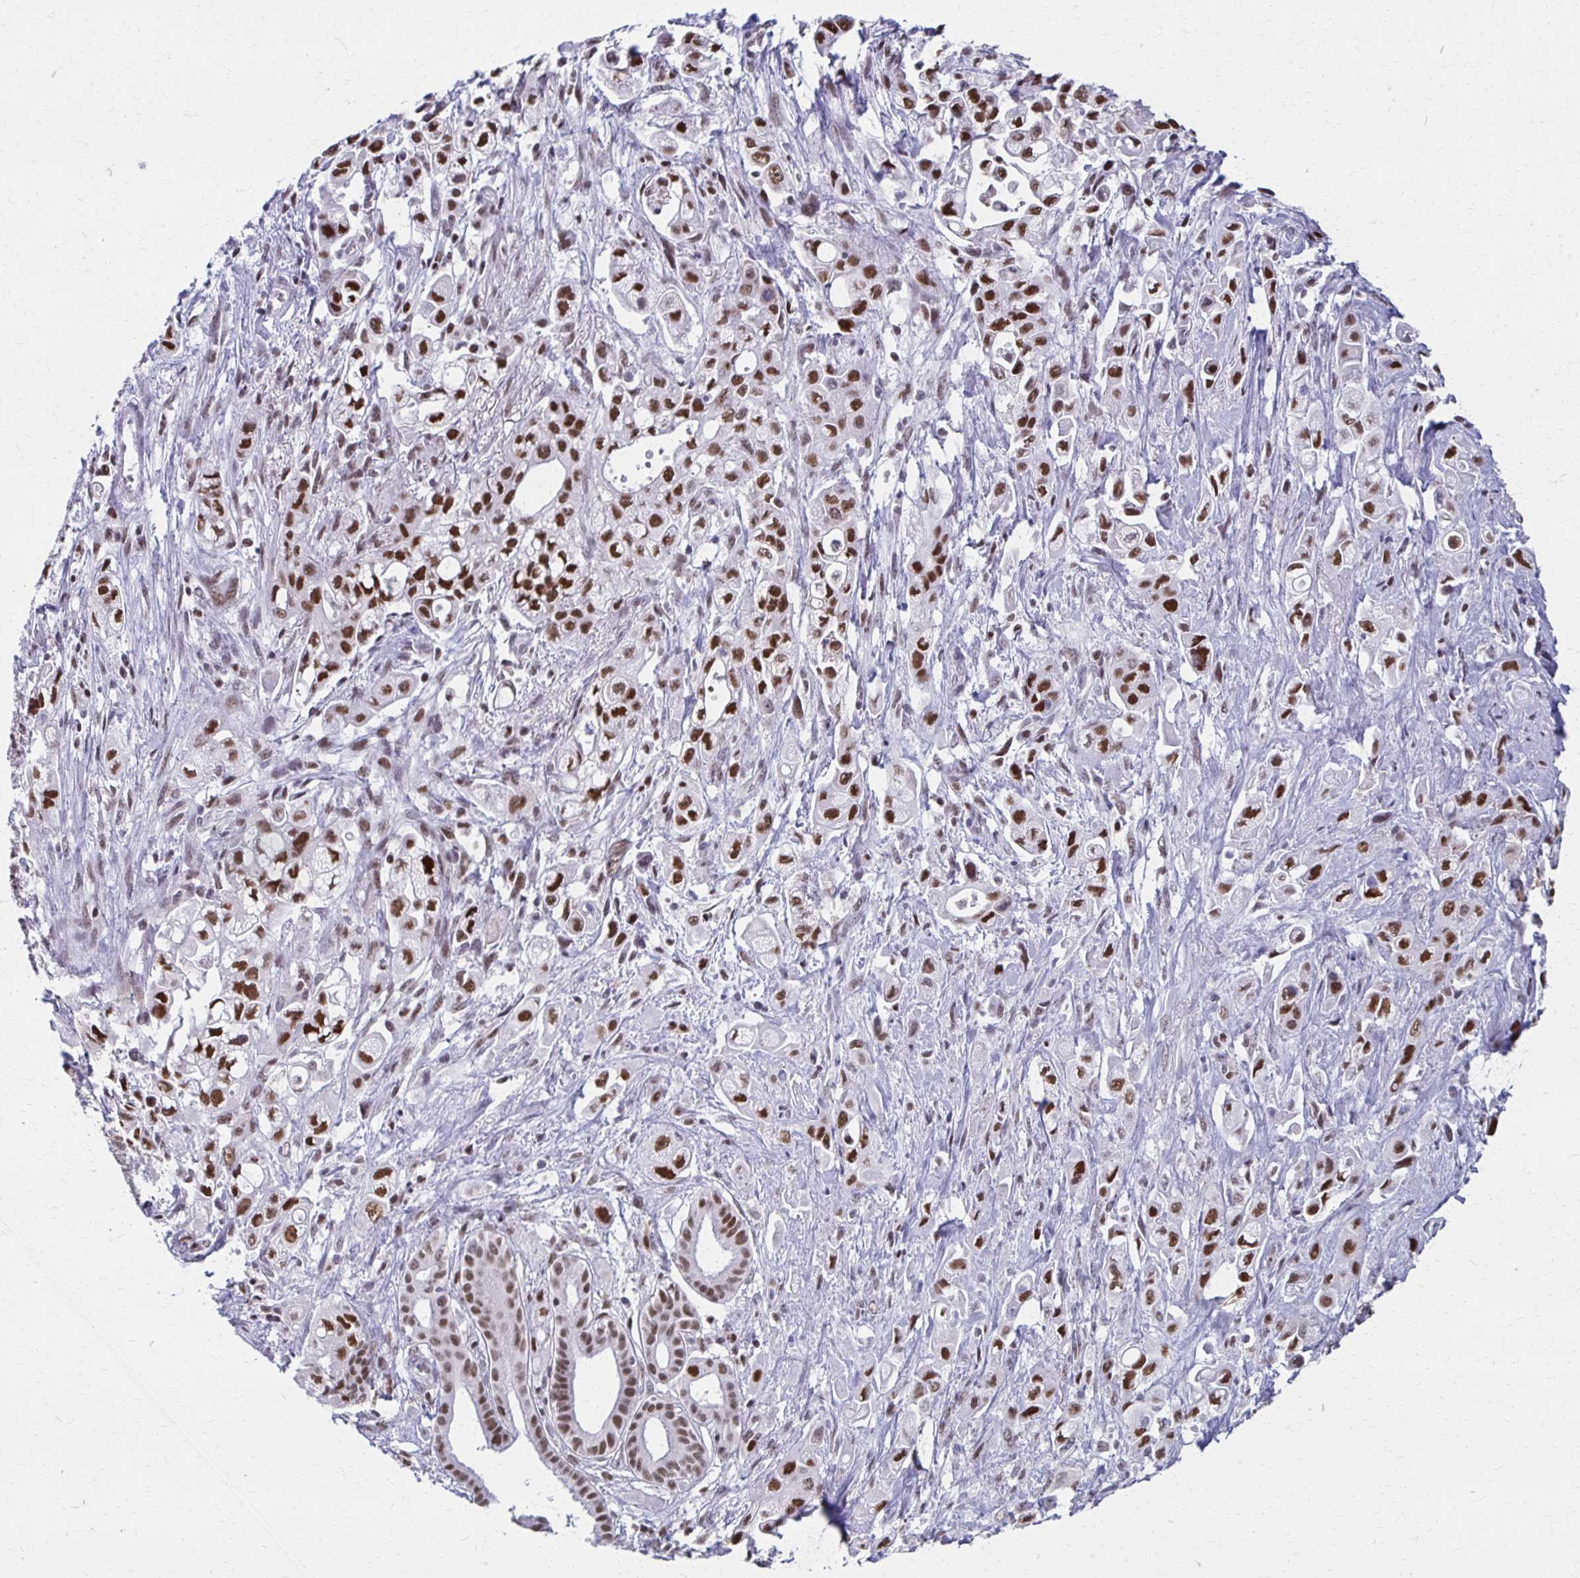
{"staining": {"intensity": "moderate", "quantity": ">75%", "location": "nuclear"}, "tissue": "pancreatic cancer", "cell_type": "Tumor cells", "image_type": "cancer", "snomed": [{"axis": "morphology", "description": "Adenocarcinoma, NOS"}, {"axis": "topography", "description": "Pancreas"}], "caption": "A photomicrograph of pancreatic cancer (adenocarcinoma) stained for a protein exhibits moderate nuclear brown staining in tumor cells.", "gene": "IRF7", "patient": {"sex": "female", "age": 66}}